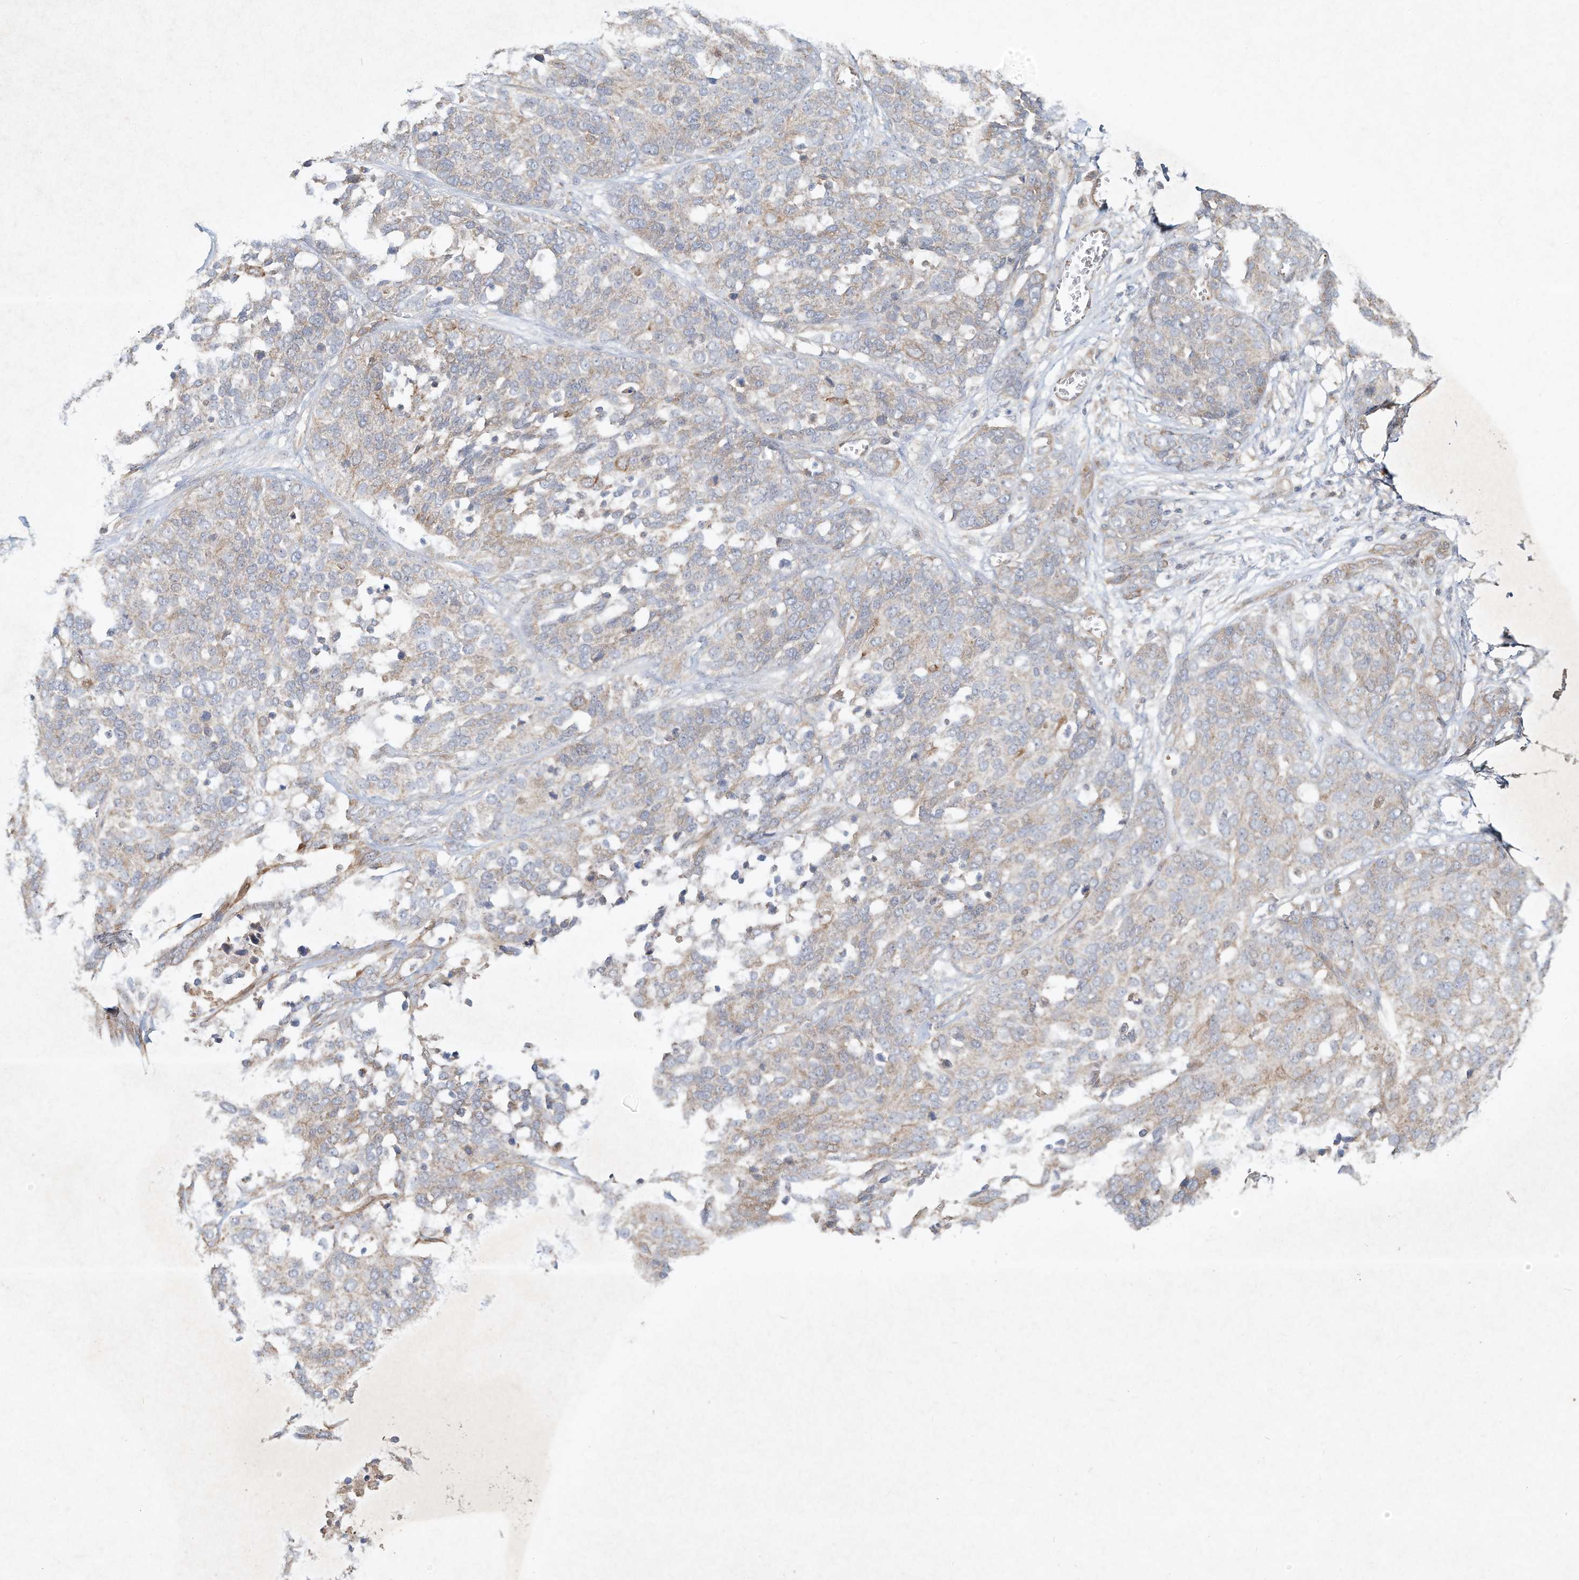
{"staining": {"intensity": "weak", "quantity": "25%-75%", "location": "cytoplasmic/membranous"}, "tissue": "ovarian cancer", "cell_type": "Tumor cells", "image_type": "cancer", "snomed": [{"axis": "morphology", "description": "Cystadenocarcinoma, serous, NOS"}, {"axis": "topography", "description": "Ovary"}], "caption": "This image shows serous cystadenocarcinoma (ovarian) stained with immunohistochemistry to label a protein in brown. The cytoplasmic/membranous of tumor cells show weak positivity for the protein. Nuclei are counter-stained blue.", "gene": "HTR5A", "patient": {"sex": "female", "age": 44}}